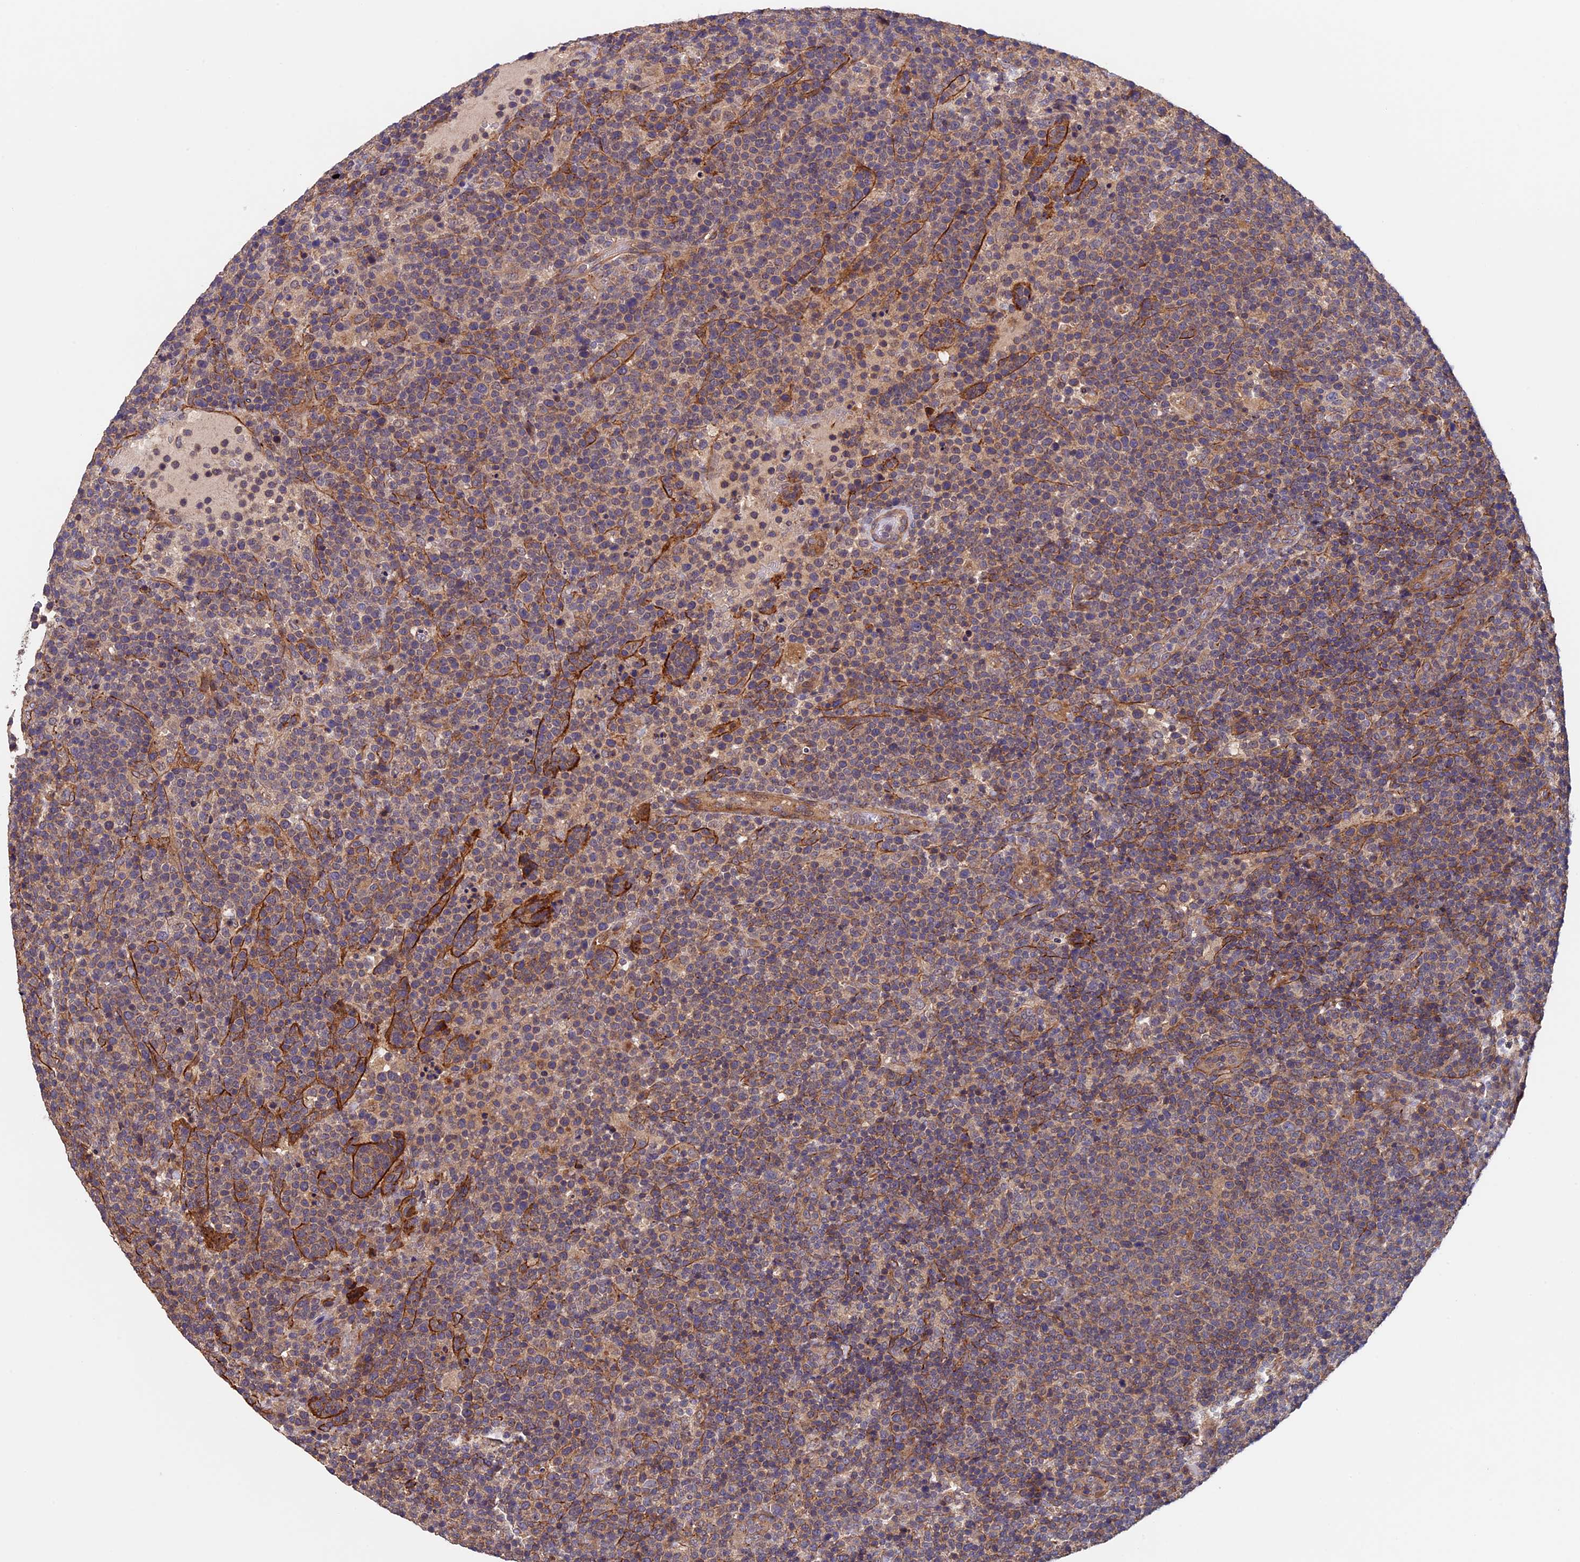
{"staining": {"intensity": "weak", "quantity": ">75%", "location": "cytoplasmic/membranous"}, "tissue": "lymphoma", "cell_type": "Tumor cells", "image_type": "cancer", "snomed": [{"axis": "morphology", "description": "Malignant lymphoma, non-Hodgkin's type, High grade"}, {"axis": "topography", "description": "Lymph node"}], "caption": "A brown stain highlights weak cytoplasmic/membranous staining of a protein in malignant lymphoma, non-Hodgkin's type (high-grade) tumor cells. The staining is performed using DAB (3,3'-diaminobenzidine) brown chromogen to label protein expression. The nuclei are counter-stained blue using hematoxylin.", "gene": "SLC9A5", "patient": {"sex": "male", "age": 61}}